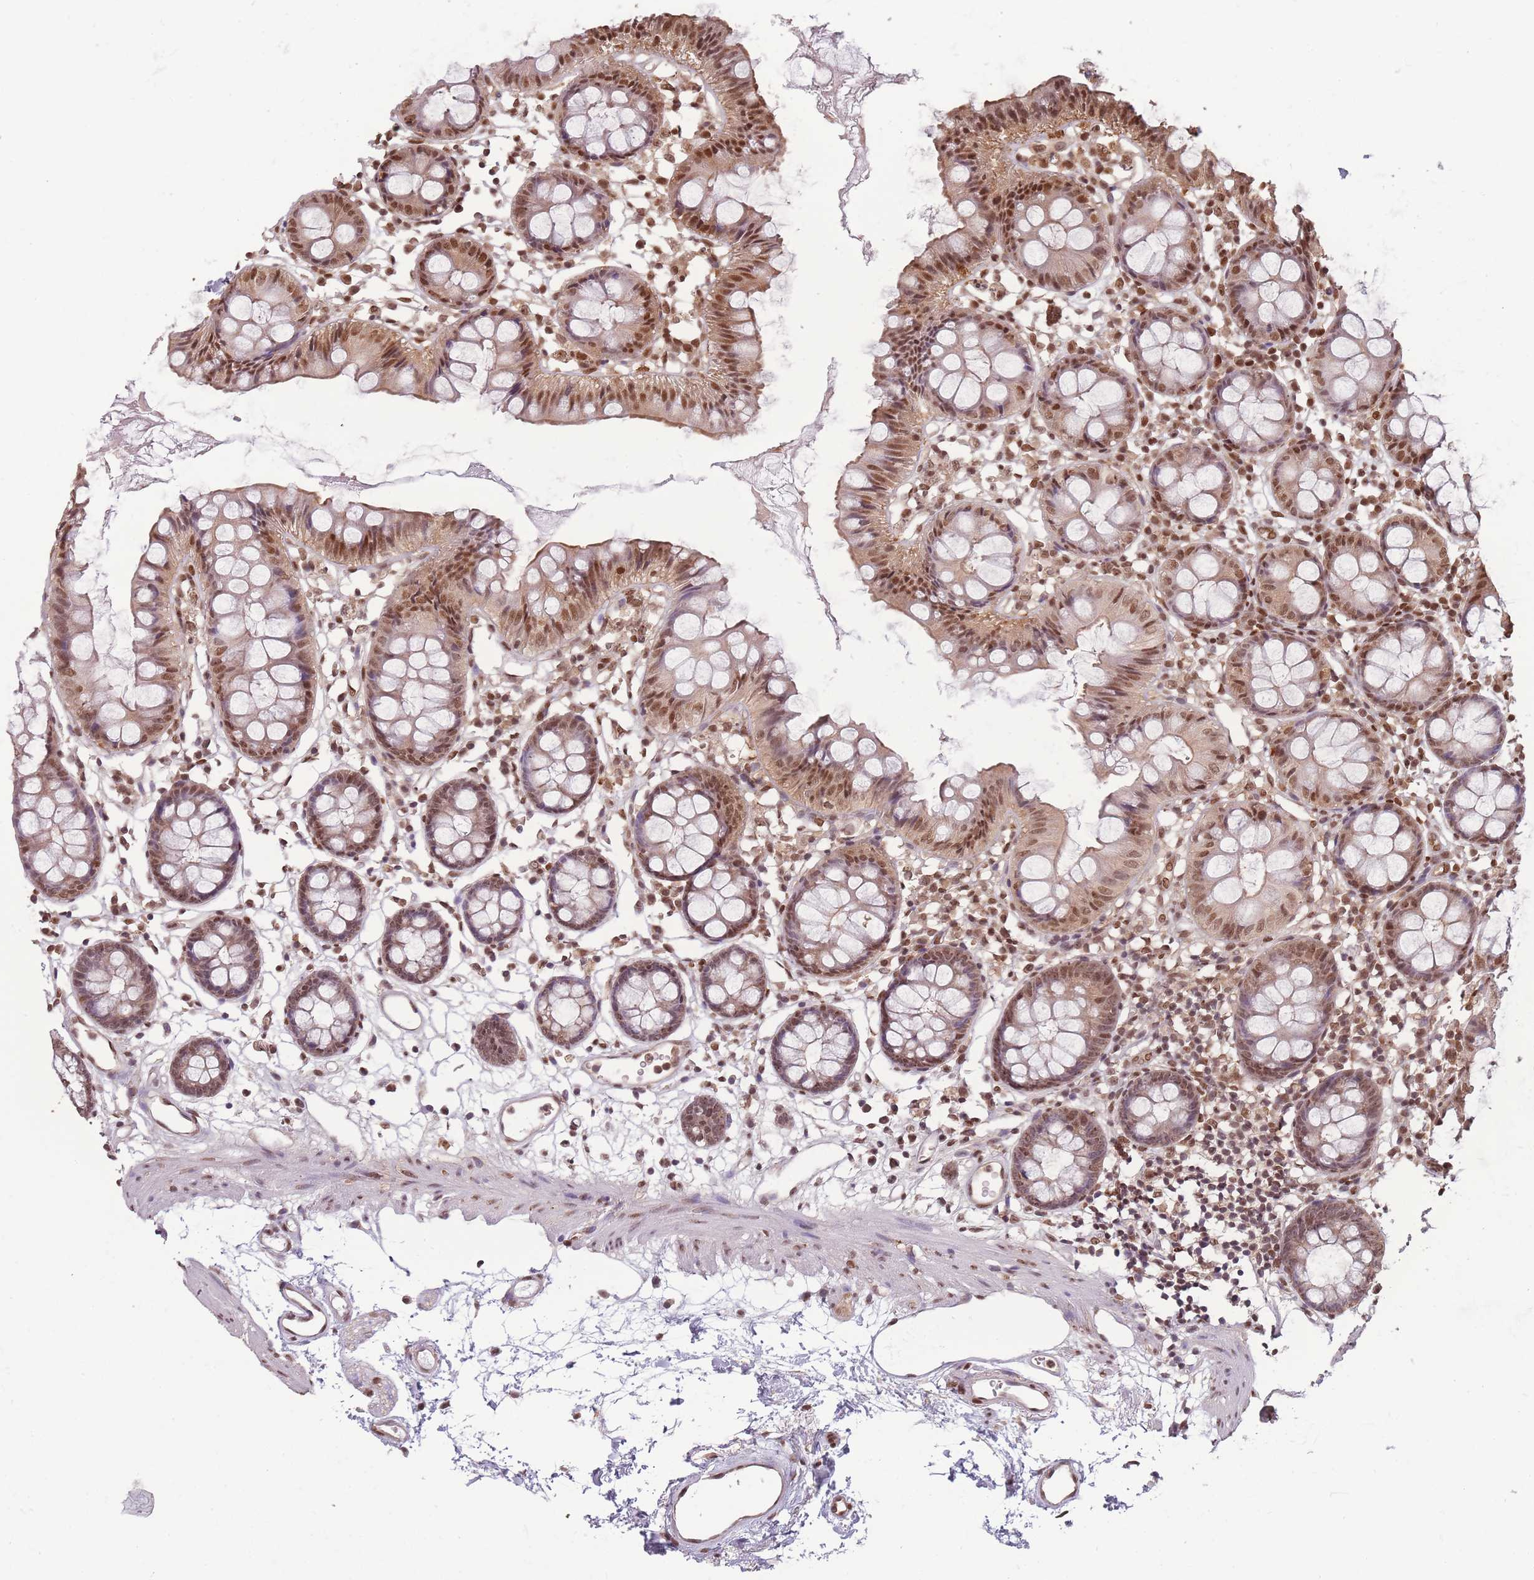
{"staining": {"intensity": "moderate", "quantity": ">75%", "location": "nuclear"}, "tissue": "colon", "cell_type": "Endothelial cells", "image_type": "normal", "snomed": [{"axis": "morphology", "description": "Normal tissue, NOS"}, {"axis": "topography", "description": "Colon"}], "caption": "Human colon stained for a protein (brown) displays moderate nuclear positive positivity in about >75% of endothelial cells.", "gene": "RPS27A", "patient": {"sex": "female", "age": 84}}